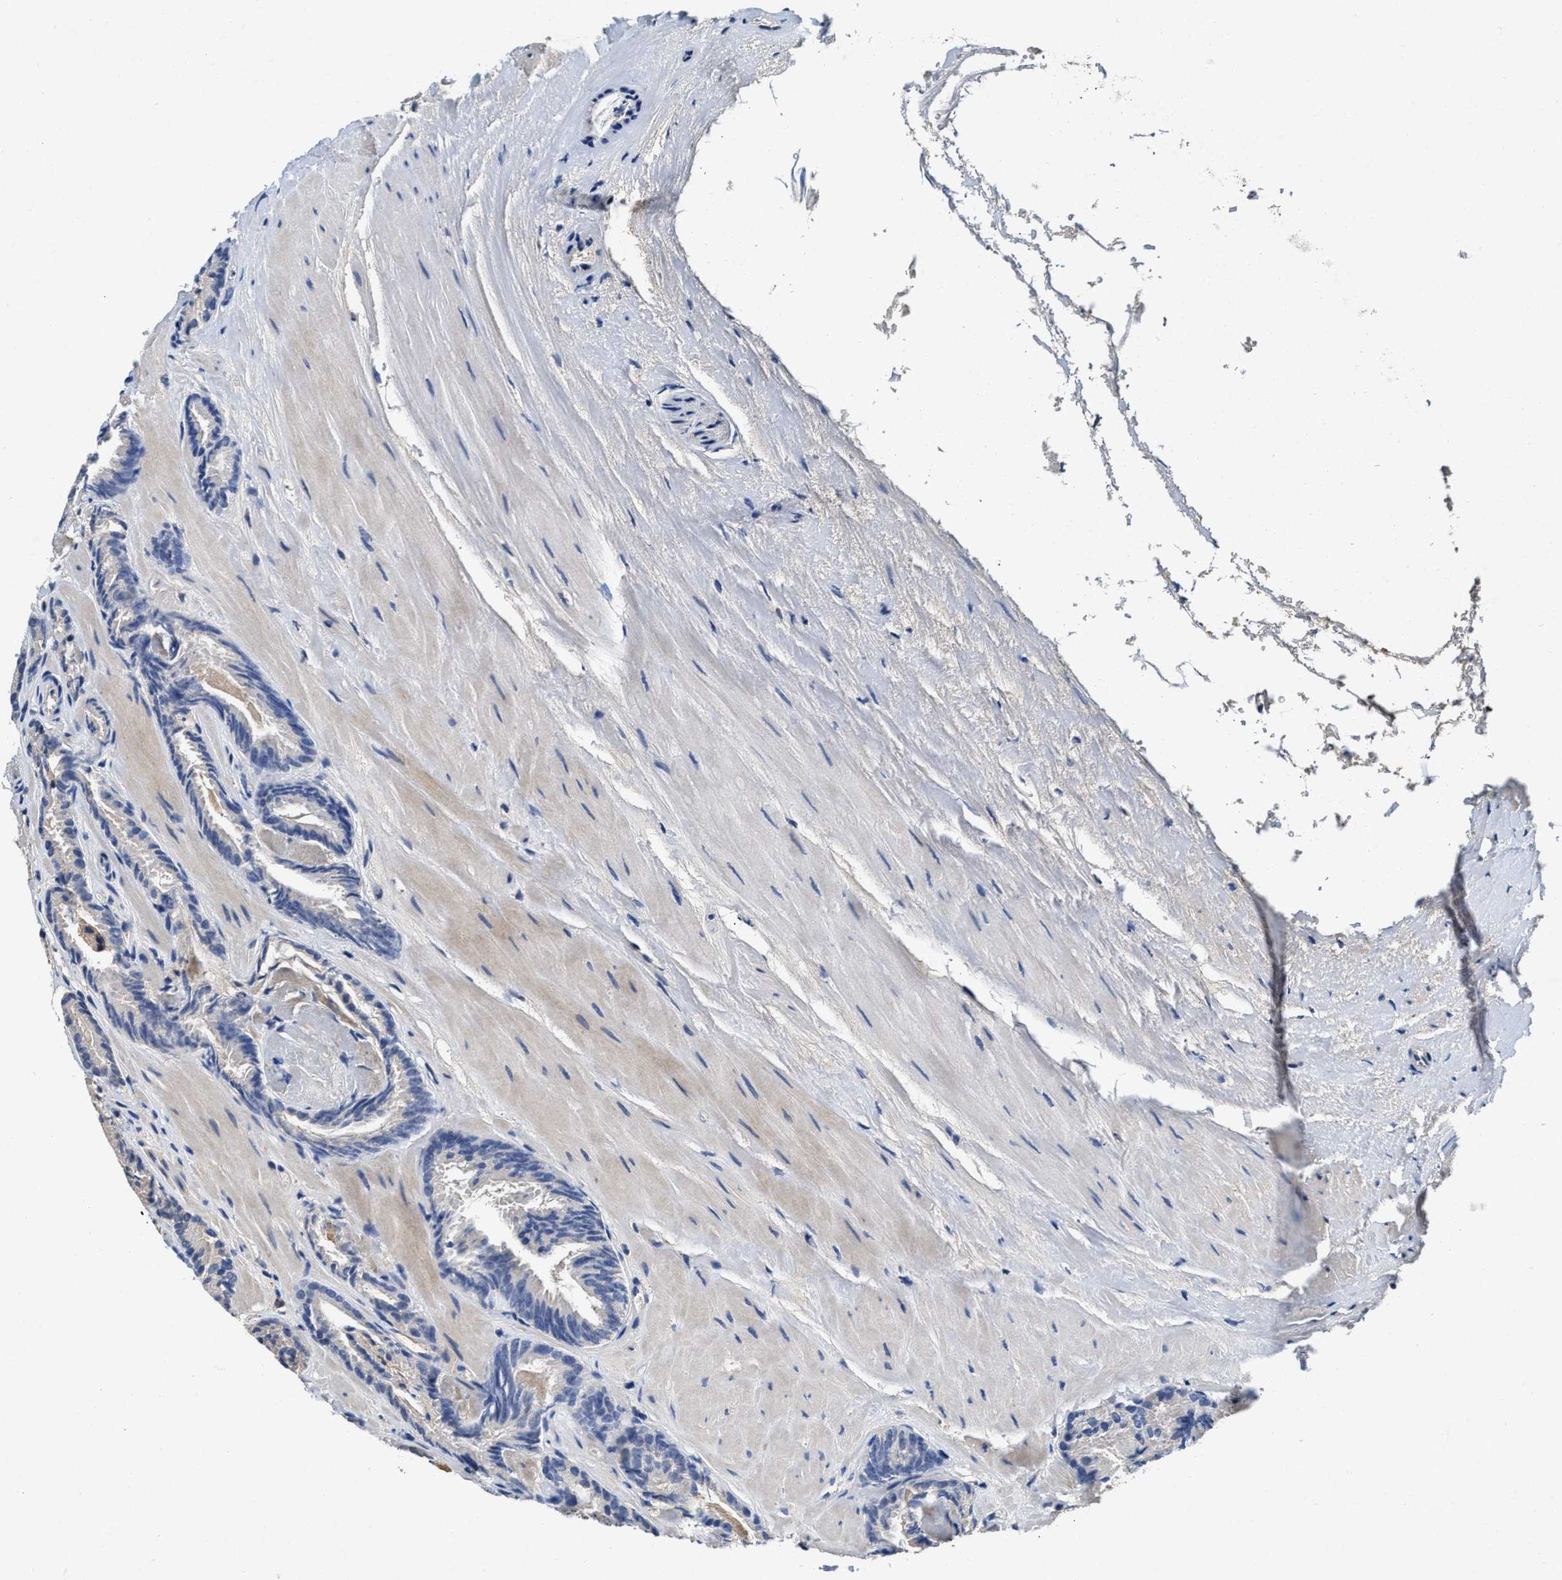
{"staining": {"intensity": "negative", "quantity": "none", "location": "none"}, "tissue": "prostate cancer", "cell_type": "Tumor cells", "image_type": "cancer", "snomed": [{"axis": "morphology", "description": "Adenocarcinoma, Low grade"}, {"axis": "topography", "description": "Prostate"}], "caption": "Tumor cells are negative for protein expression in human low-grade adenocarcinoma (prostate).", "gene": "OSTF1", "patient": {"sex": "male", "age": 51}}